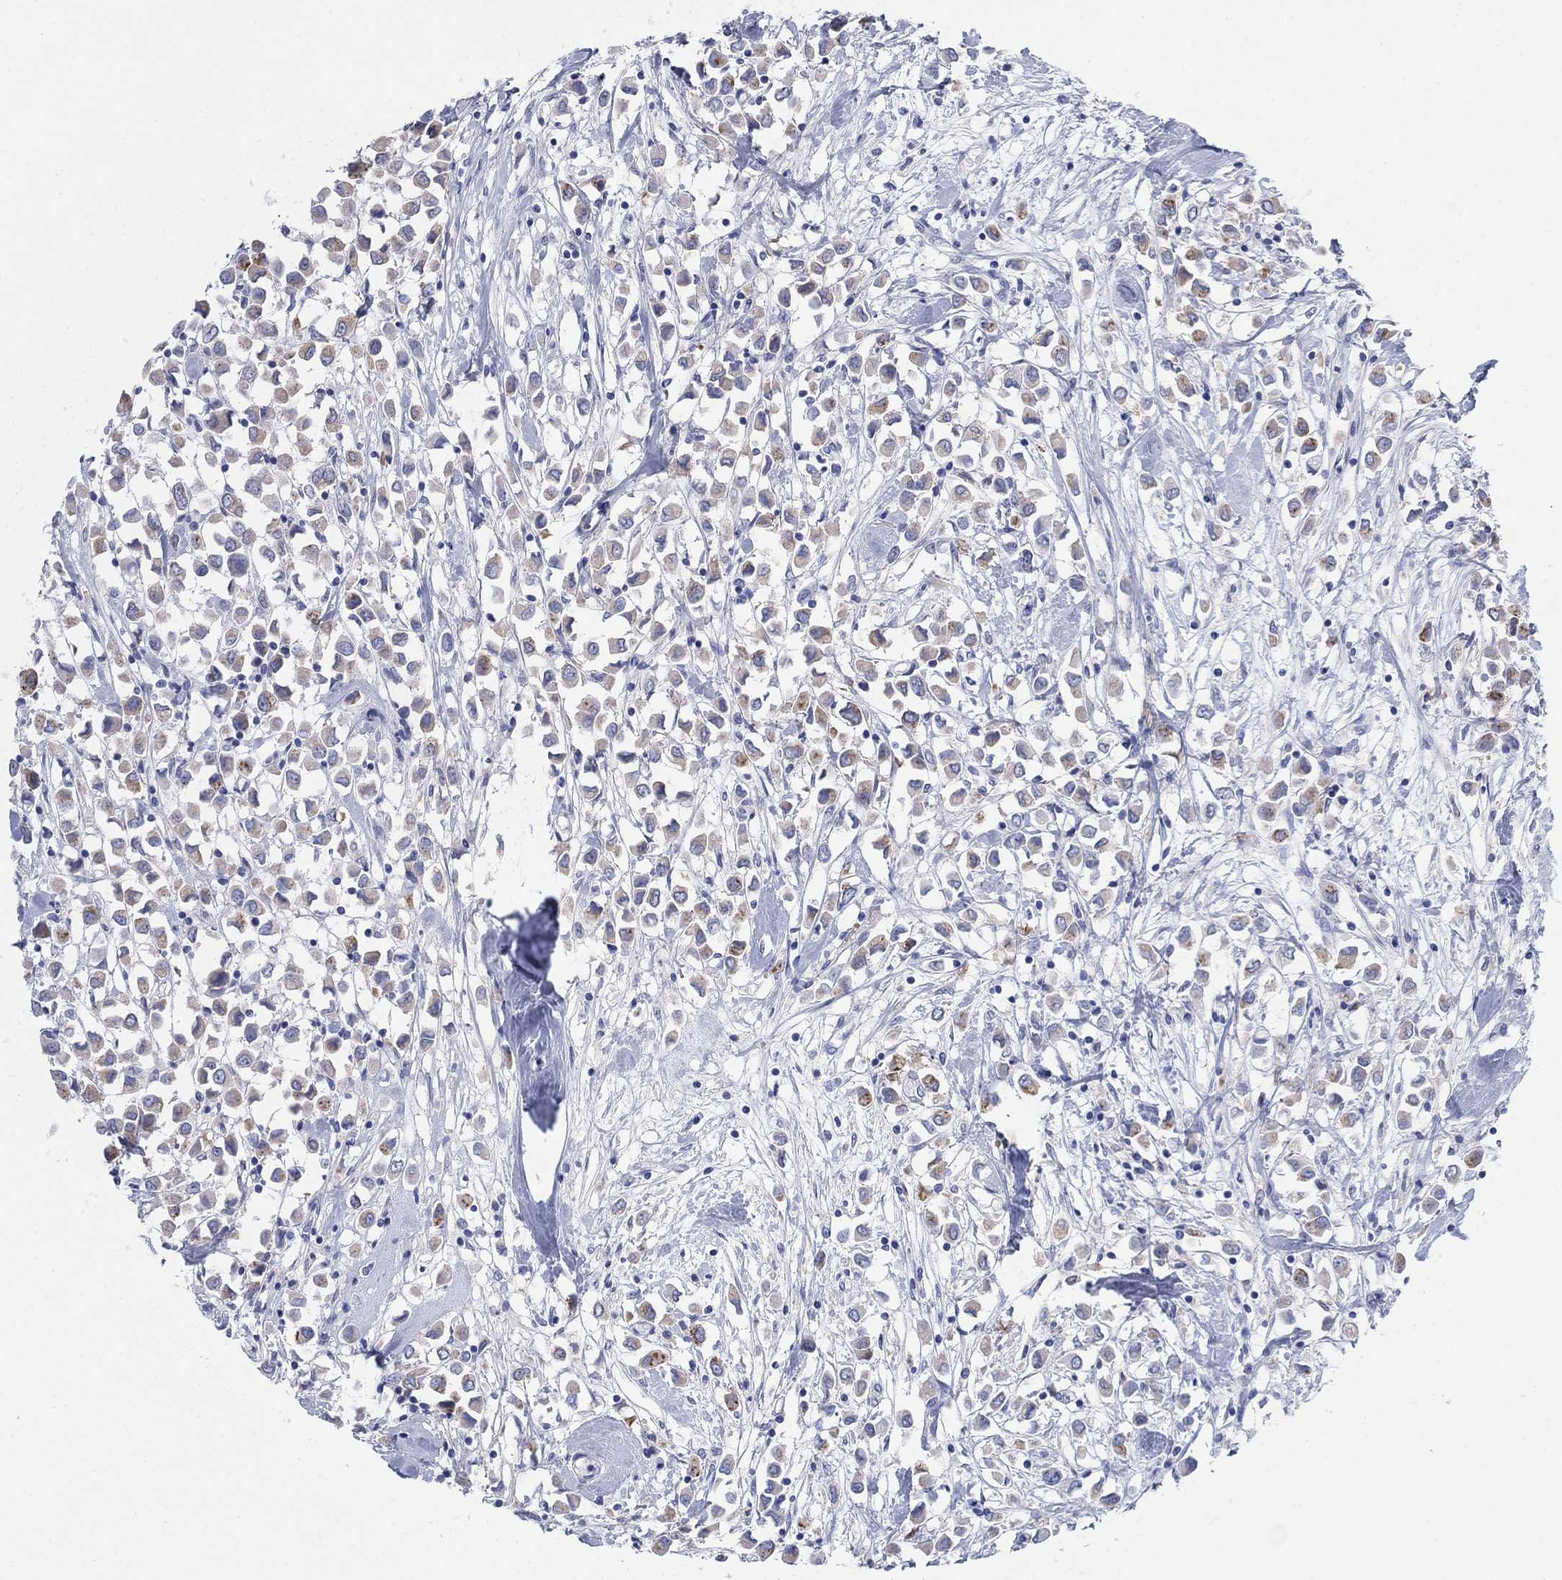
{"staining": {"intensity": "moderate", "quantity": ">75%", "location": "cytoplasmic/membranous"}, "tissue": "breast cancer", "cell_type": "Tumor cells", "image_type": "cancer", "snomed": [{"axis": "morphology", "description": "Duct carcinoma"}, {"axis": "topography", "description": "Breast"}], "caption": "A brown stain shows moderate cytoplasmic/membranous staining of a protein in invasive ductal carcinoma (breast) tumor cells.", "gene": "SCCPDH", "patient": {"sex": "female", "age": 61}}